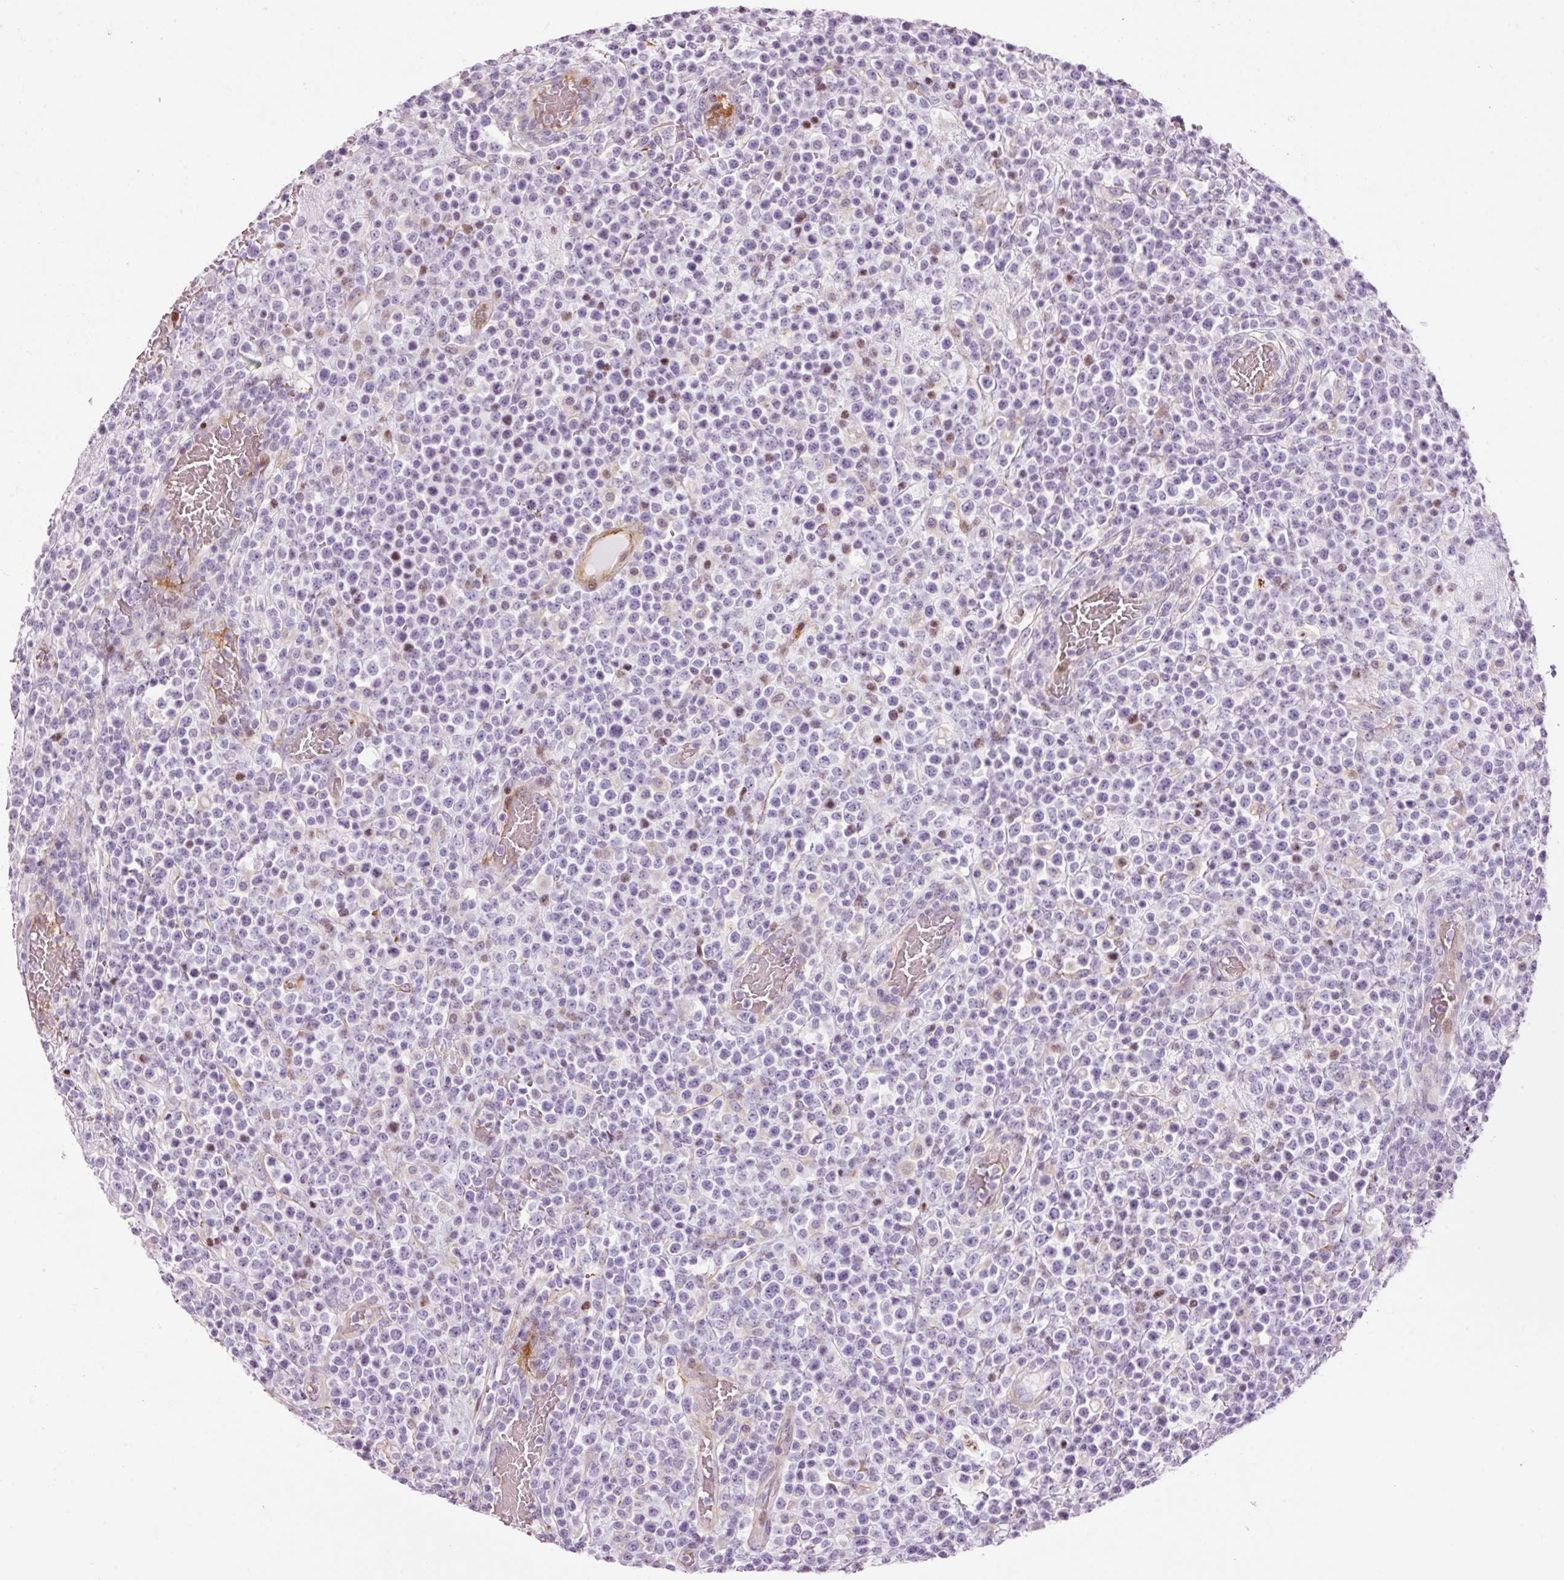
{"staining": {"intensity": "negative", "quantity": "none", "location": "none"}, "tissue": "lymphoma", "cell_type": "Tumor cells", "image_type": "cancer", "snomed": [{"axis": "morphology", "description": "Malignant lymphoma, non-Hodgkin's type, High grade"}, {"axis": "topography", "description": "Colon"}], "caption": "Immunohistochemical staining of human lymphoma shows no significant expression in tumor cells.", "gene": "ANKRD20A1", "patient": {"sex": "female", "age": 53}}